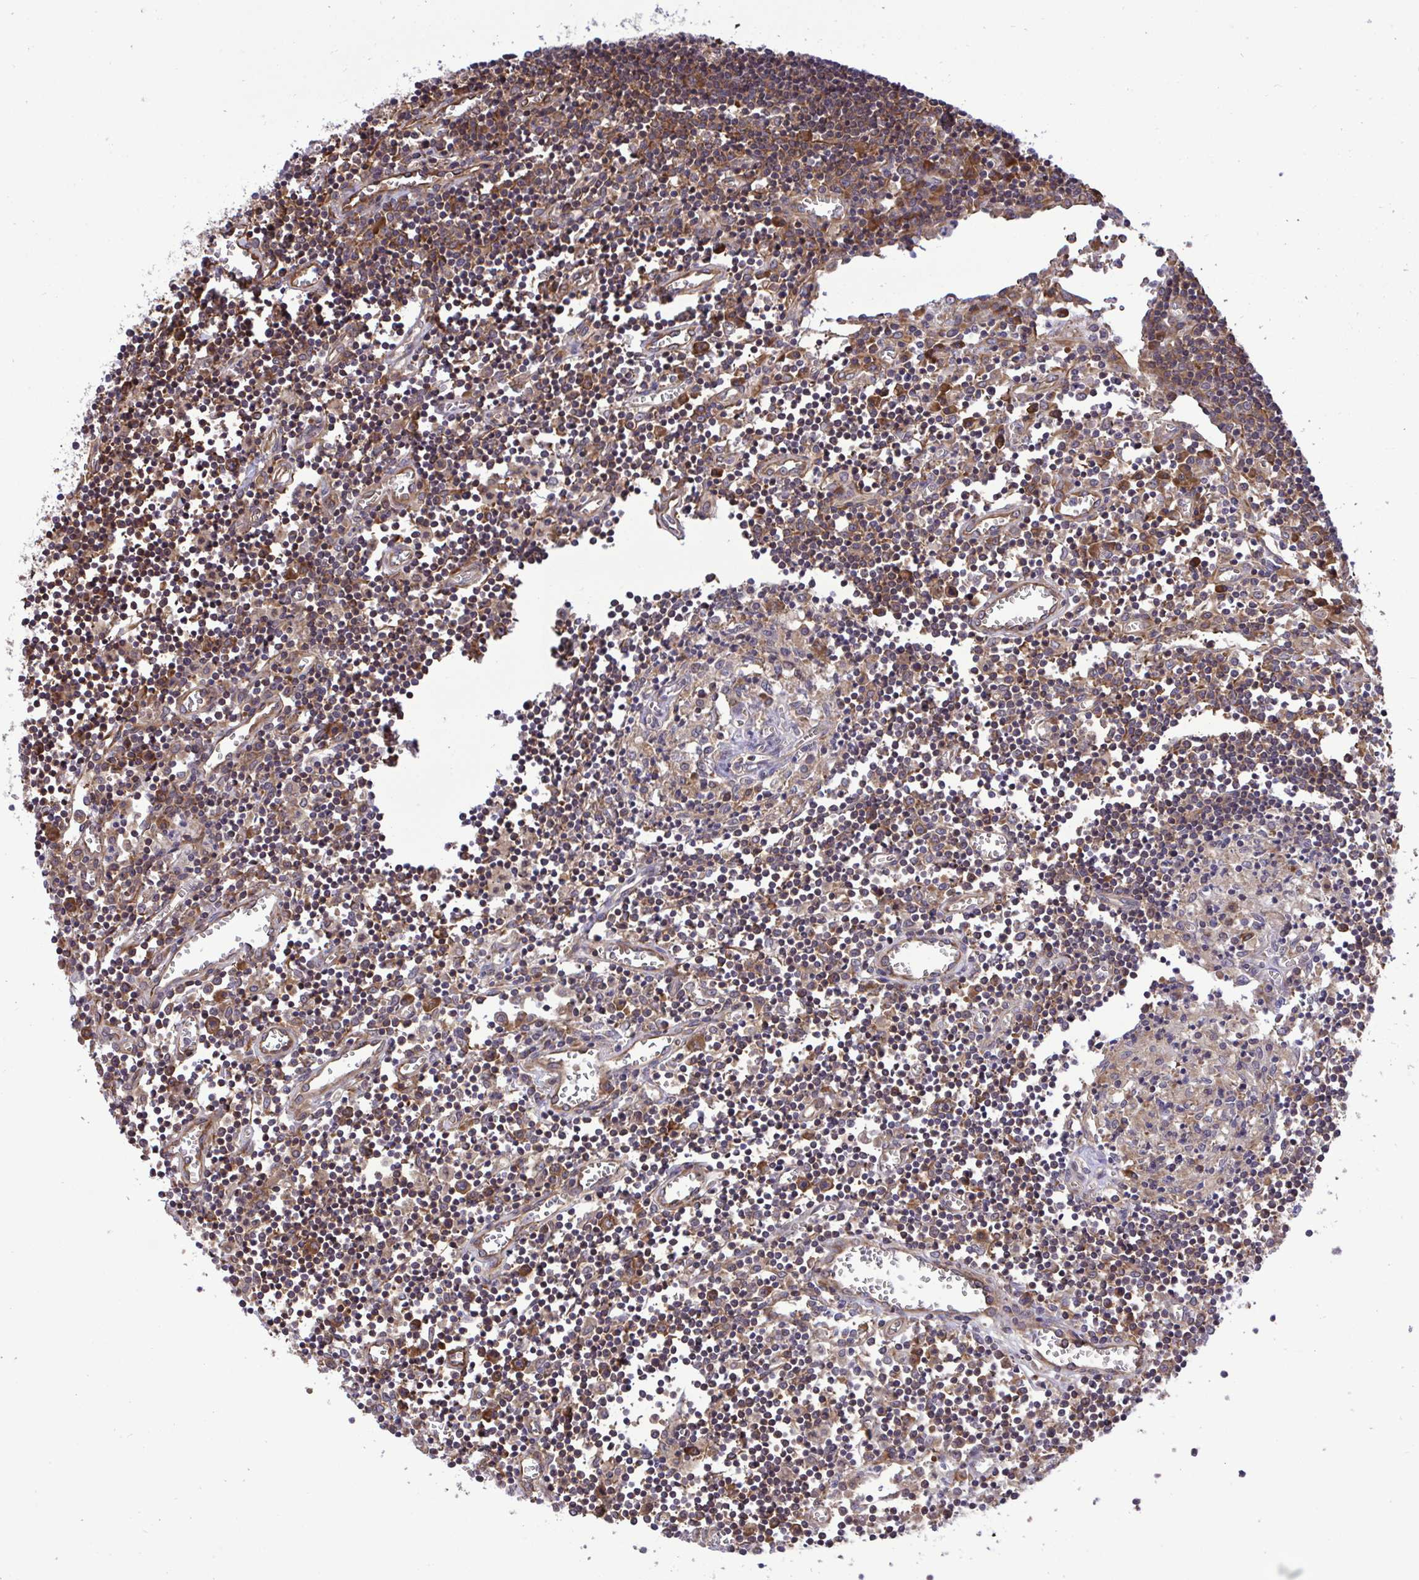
{"staining": {"intensity": "moderate", "quantity": ">75%", "location": "cytoplasmic/membranous"}, "tissue": "lymph node", "cell_type": "Non-germinal center cells", "image_type": "normal", "snomed": [{"axis": "morphology", "description": "Normal tissue, NOS"}, {"axis": "topography", "description": "Lymph node"}], "caption": "This is an image of IHC staining of unremarkable lymph node, which shows moderate positivity in the cytoplasmic/membranous of non-germinal center cells.", "gene": "RPS15", "patient": {"sex": "male", "age": 66}}